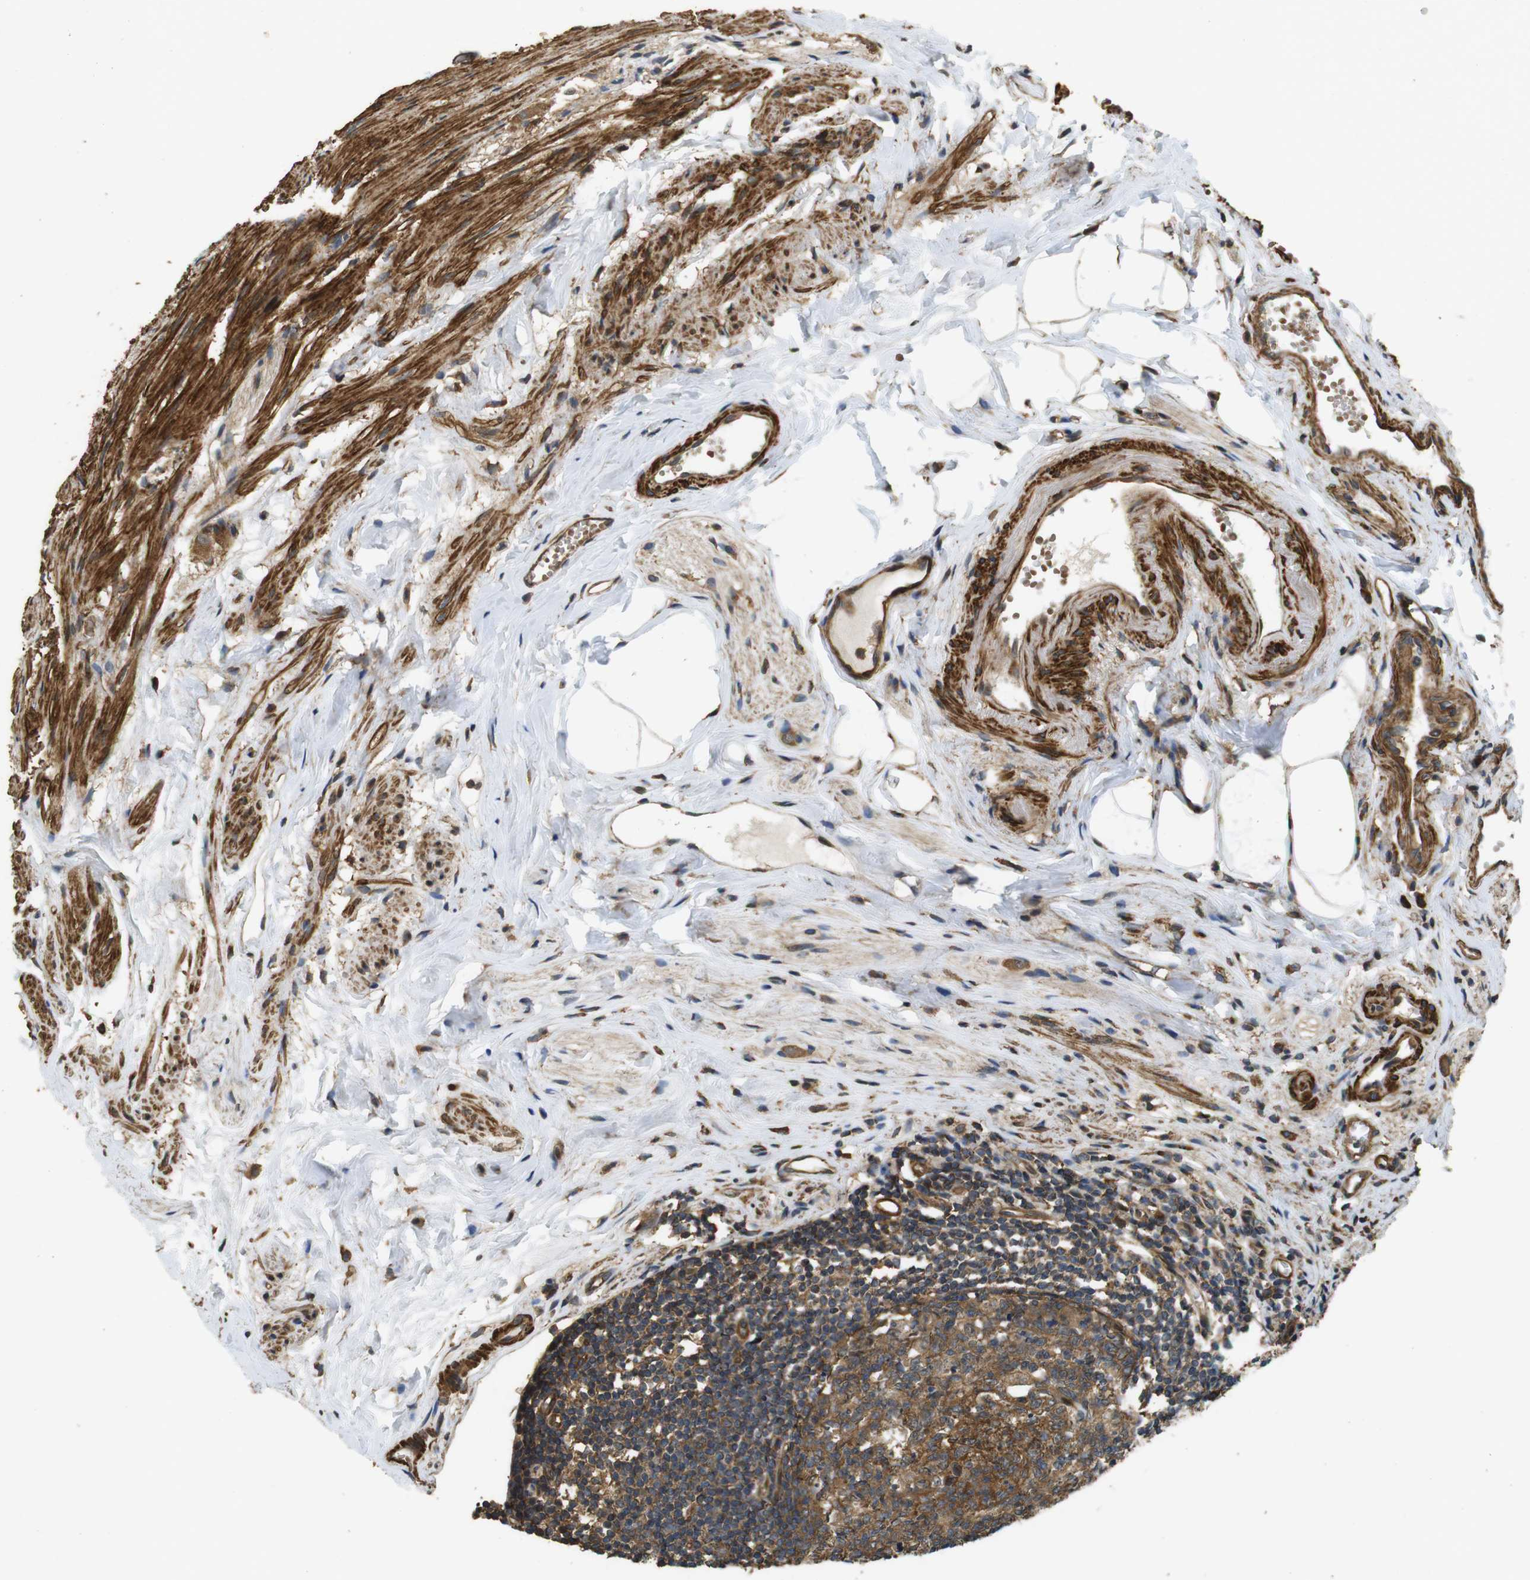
{"staining": {"intensity": "moderate", "quantity": ">75%", "location": "cytoplasmic/membranous"}, "tissue": "appendix", "cell_type": "Glandular cells", "image_type": "normal", "snomed": [{"axis": "morphology", "description": "Normal tissue, NOS"}, {"axis": "topography", "description": "Appendix"}], "caption": "IHC histopathology image of unremarkable appendix: human appendix stained using immunohistochemistry (IHC) reveals medium levels of moderate protein expression localized specifically in the cytoplasmic/membranous of glandular cells, appearing as a cytoplasmic/membranous brown color.", "gene": "BNIP3", "patient": {"sex": "female", "age": 77}}